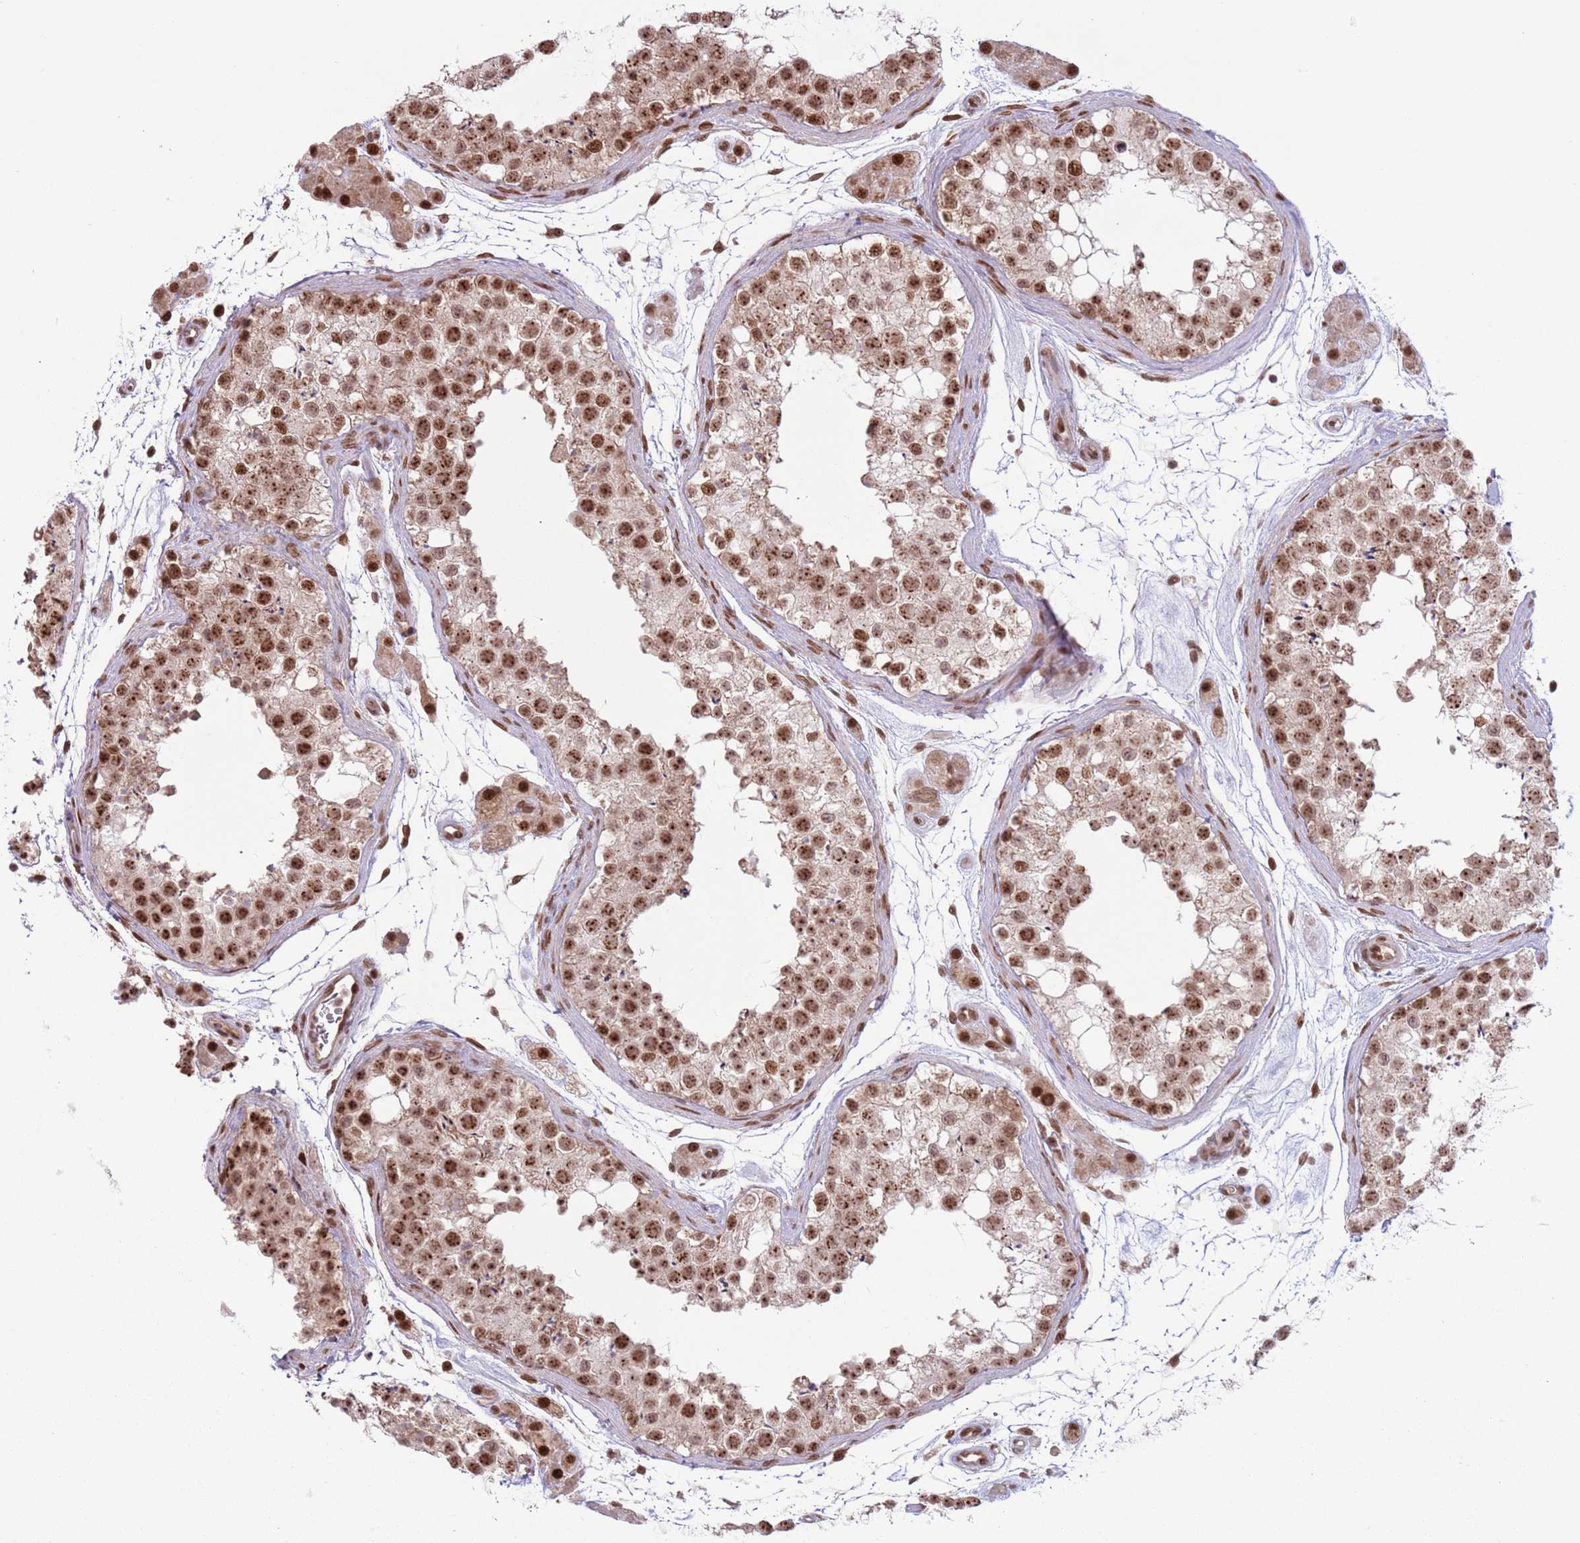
{"staining": {"intensity": "moderate", "quantity": ">75%", "location": "nuclear"}, "tissue": "testis", "cell_type": "Cells in seminiferous ducts", "image_type": "normal", "snomed": [{"axis": "morphology", "description": "Normal tissue, NOS"}, {"axis": "topography", "description": "Testis"}], "caption": "DAB immunohistochemical staining of normal human testis shows moderate nuclear protein positivity in approximately >75% of cells in seminiferous ducts.", "gene": "SIPA1L3", "patient": {"sex": "male", "age": 41}}